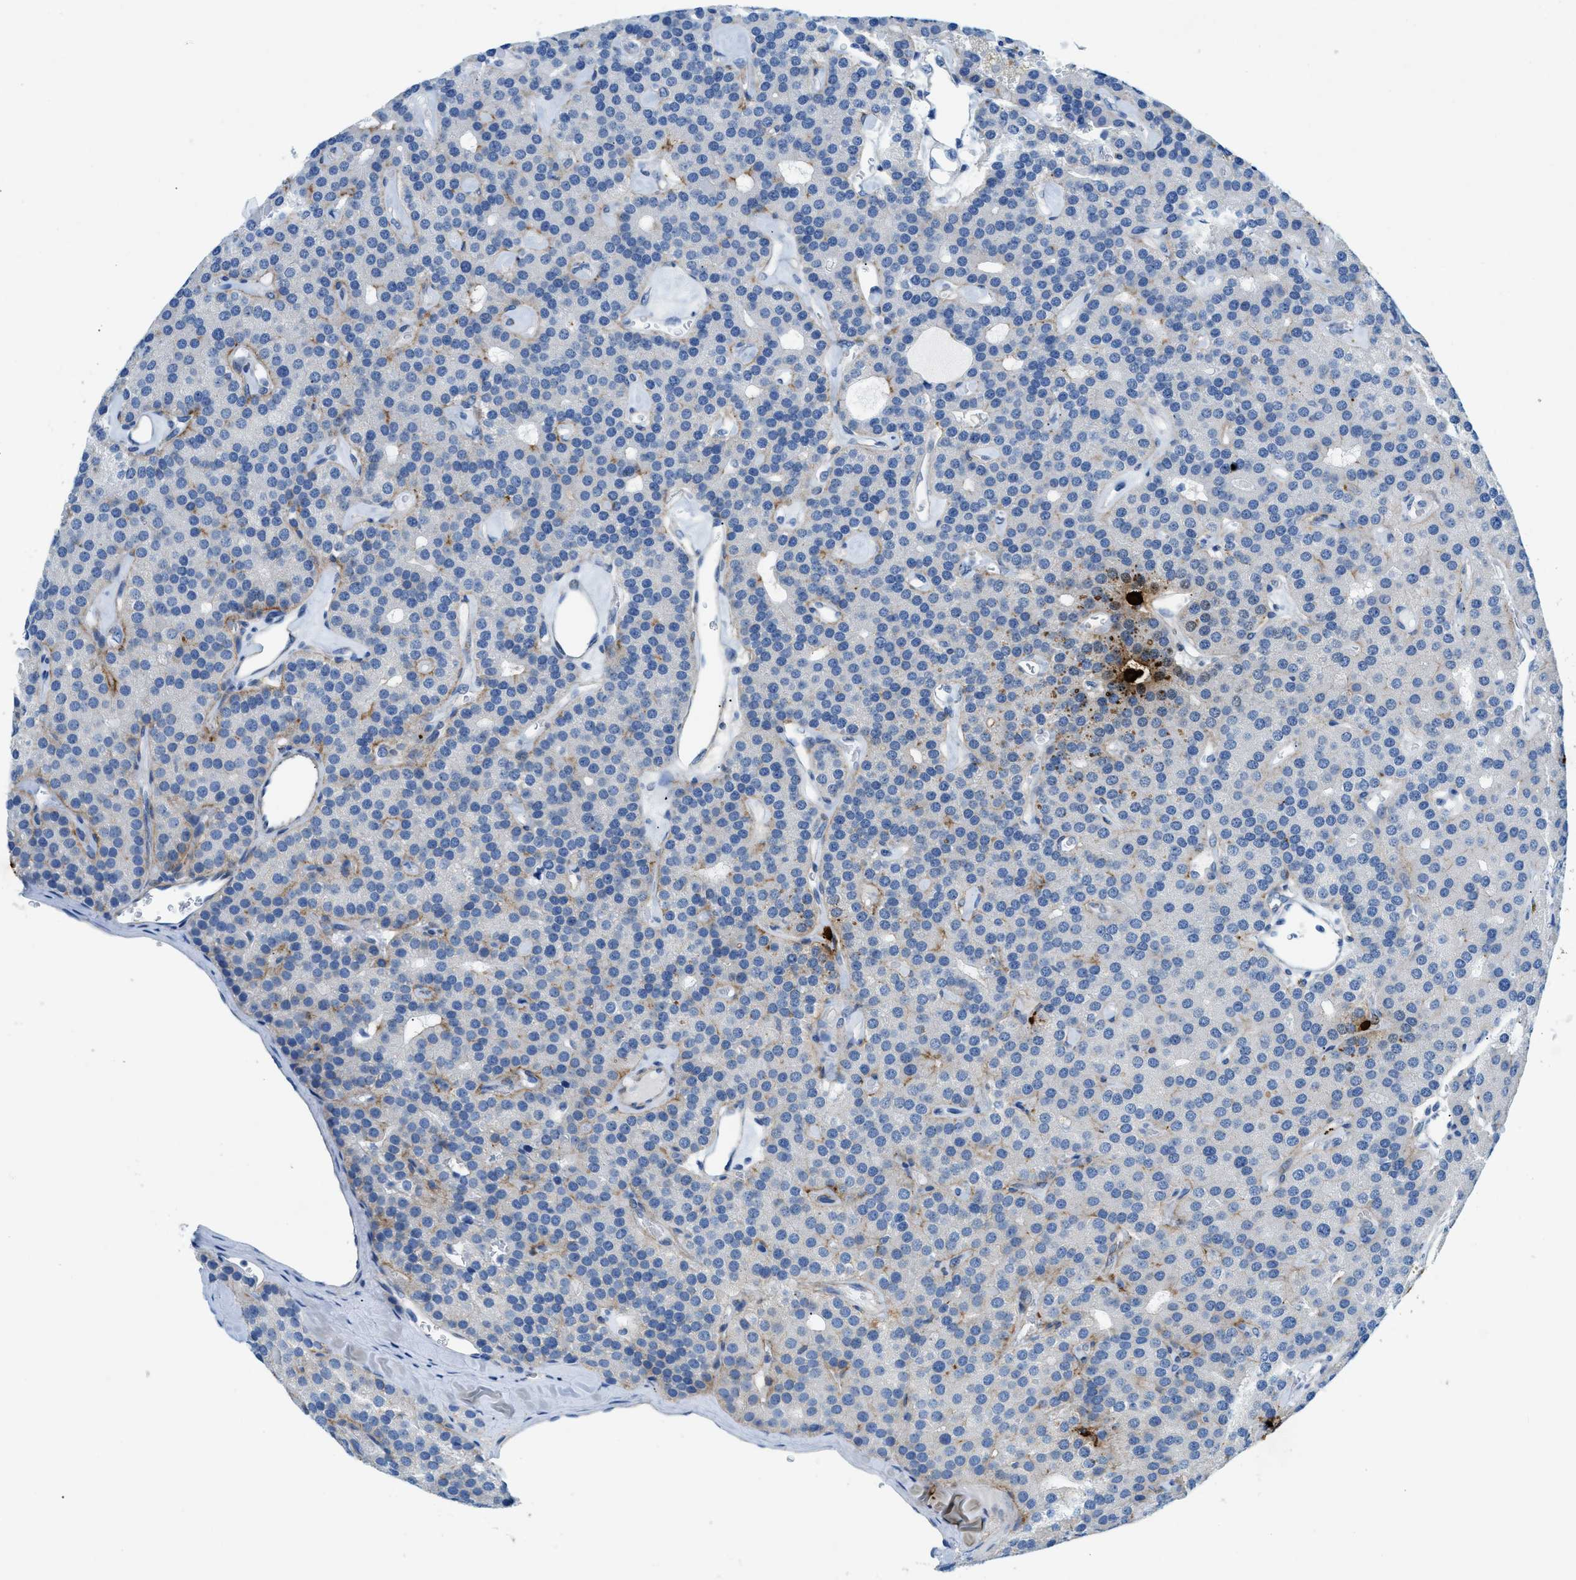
{"staining": {"intensity": "negative", "quantity": "none", "location": "none"}, "tissue": "parathyroid gland", "cell_type": "Glandular cells", "image_type": "normal", "snomed": [{"axis": "morphology", "description": "Normal tissue, NOS"}, {"axis": "morphology", "description": "Adenoma, NOS"}, {"axis": "topography", "description": "Parathyroid gland"}], "caption": "An immunohistochemistry photomicrograph of unremarkable parathyroid gland is shown. There is no staining in glandular cells of parathyroid gland. (DAB immunohistochemistry visualized using brightfield microscopy, high magnification).", "gene": "TPSAB1", "patient": {"sex": "female", "age": 86}}